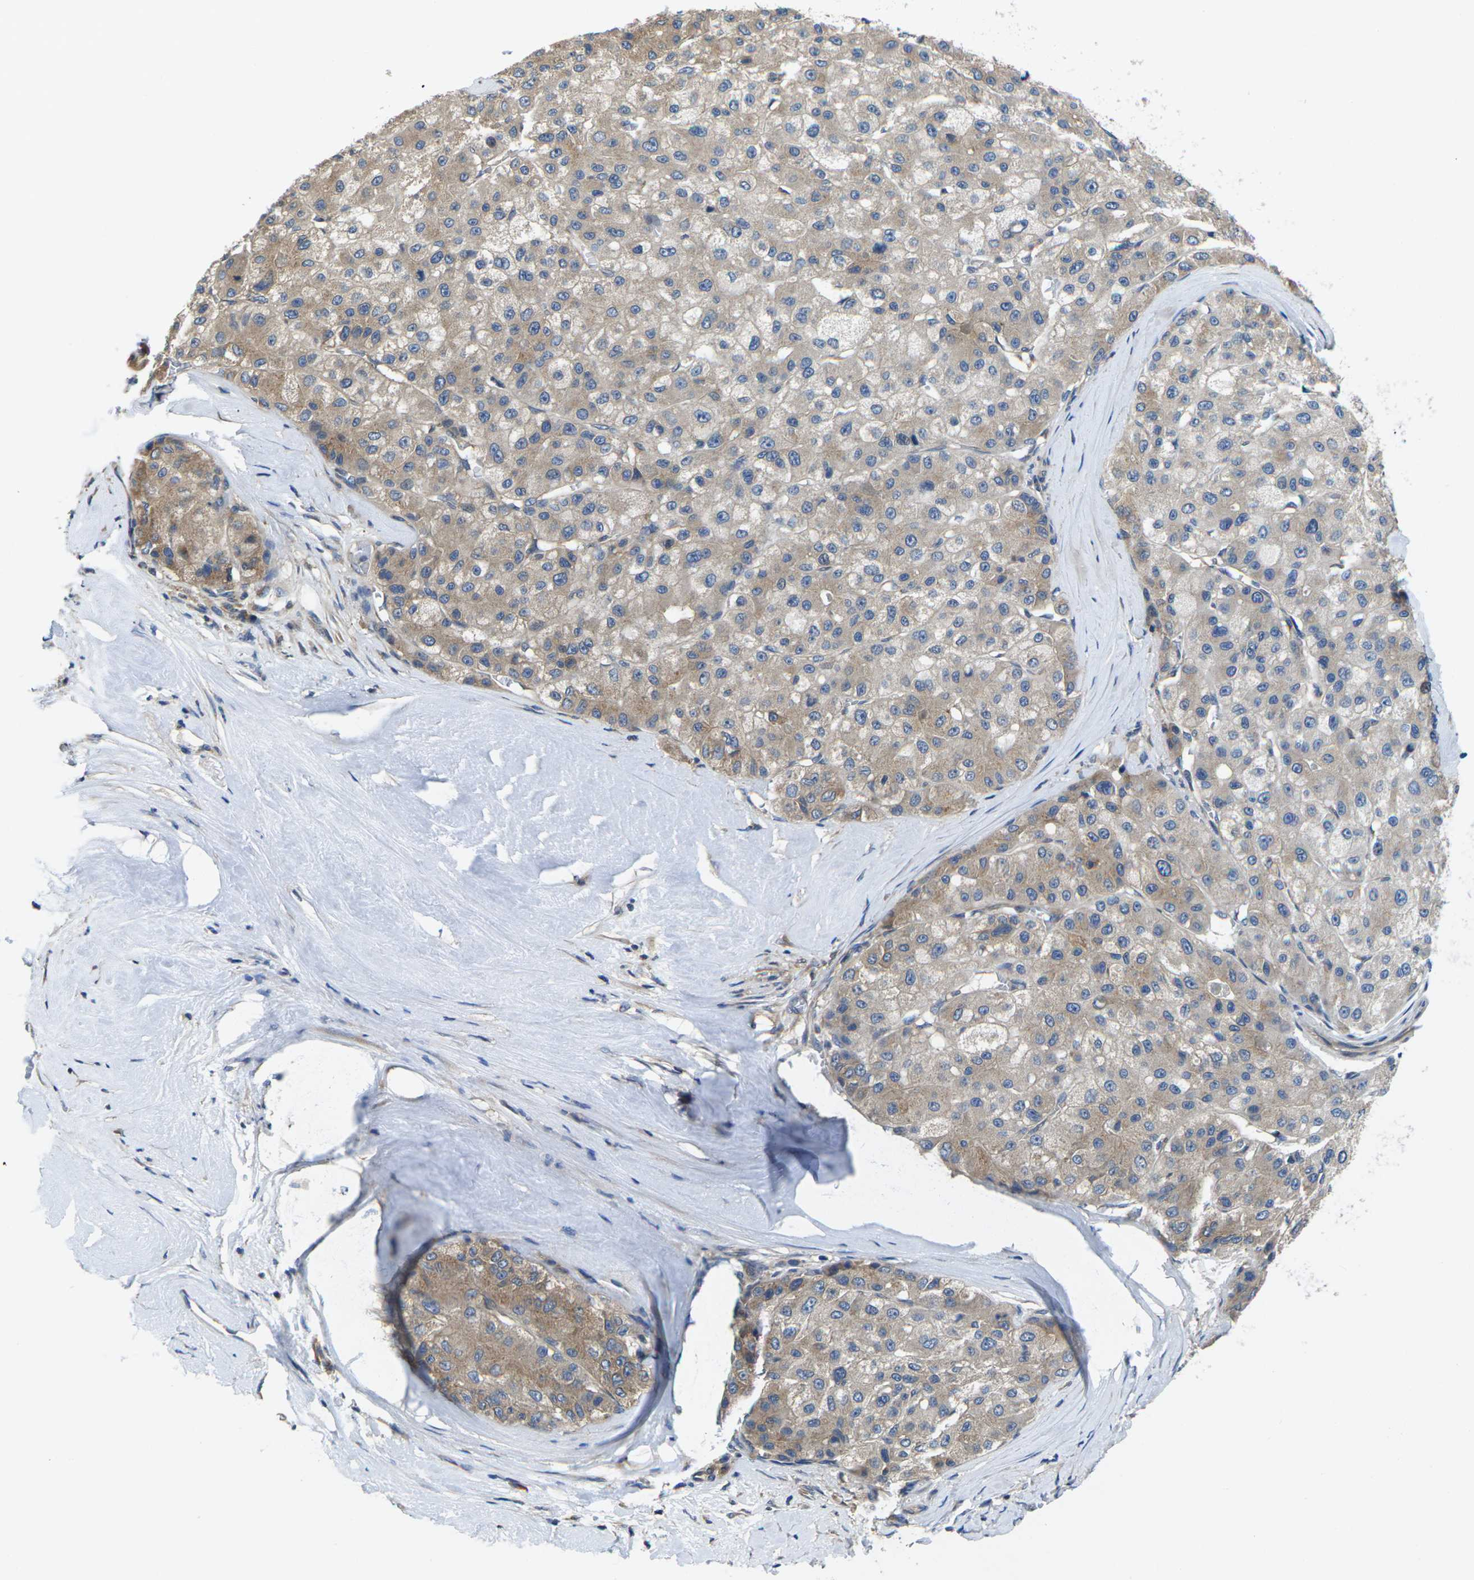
{"staining": {"intensity": "weak", "quantity": "25%-75%", "location": "cytoplasmic/membranous"}, "tissue": "liver cancer", "cell_type": "Tumor cells", "image_type": "cancer", "snomed": [{"axis": "morphology", "description": "Carcinoma, Hepatocellular, NOS"}, {"axis": "topography", "description": "Liver"}], "caption": "Protein staining of liver cancer (hepatocellular carcinoma) tissue demonstrates weak cytoplasmic/membranous positivity in approximately 25%-75% of tumor cells. (IHC, brightfield microscopy, high magnification).", "gene": "TMCC2", "patient": {"sex": "male", "age": 80}}